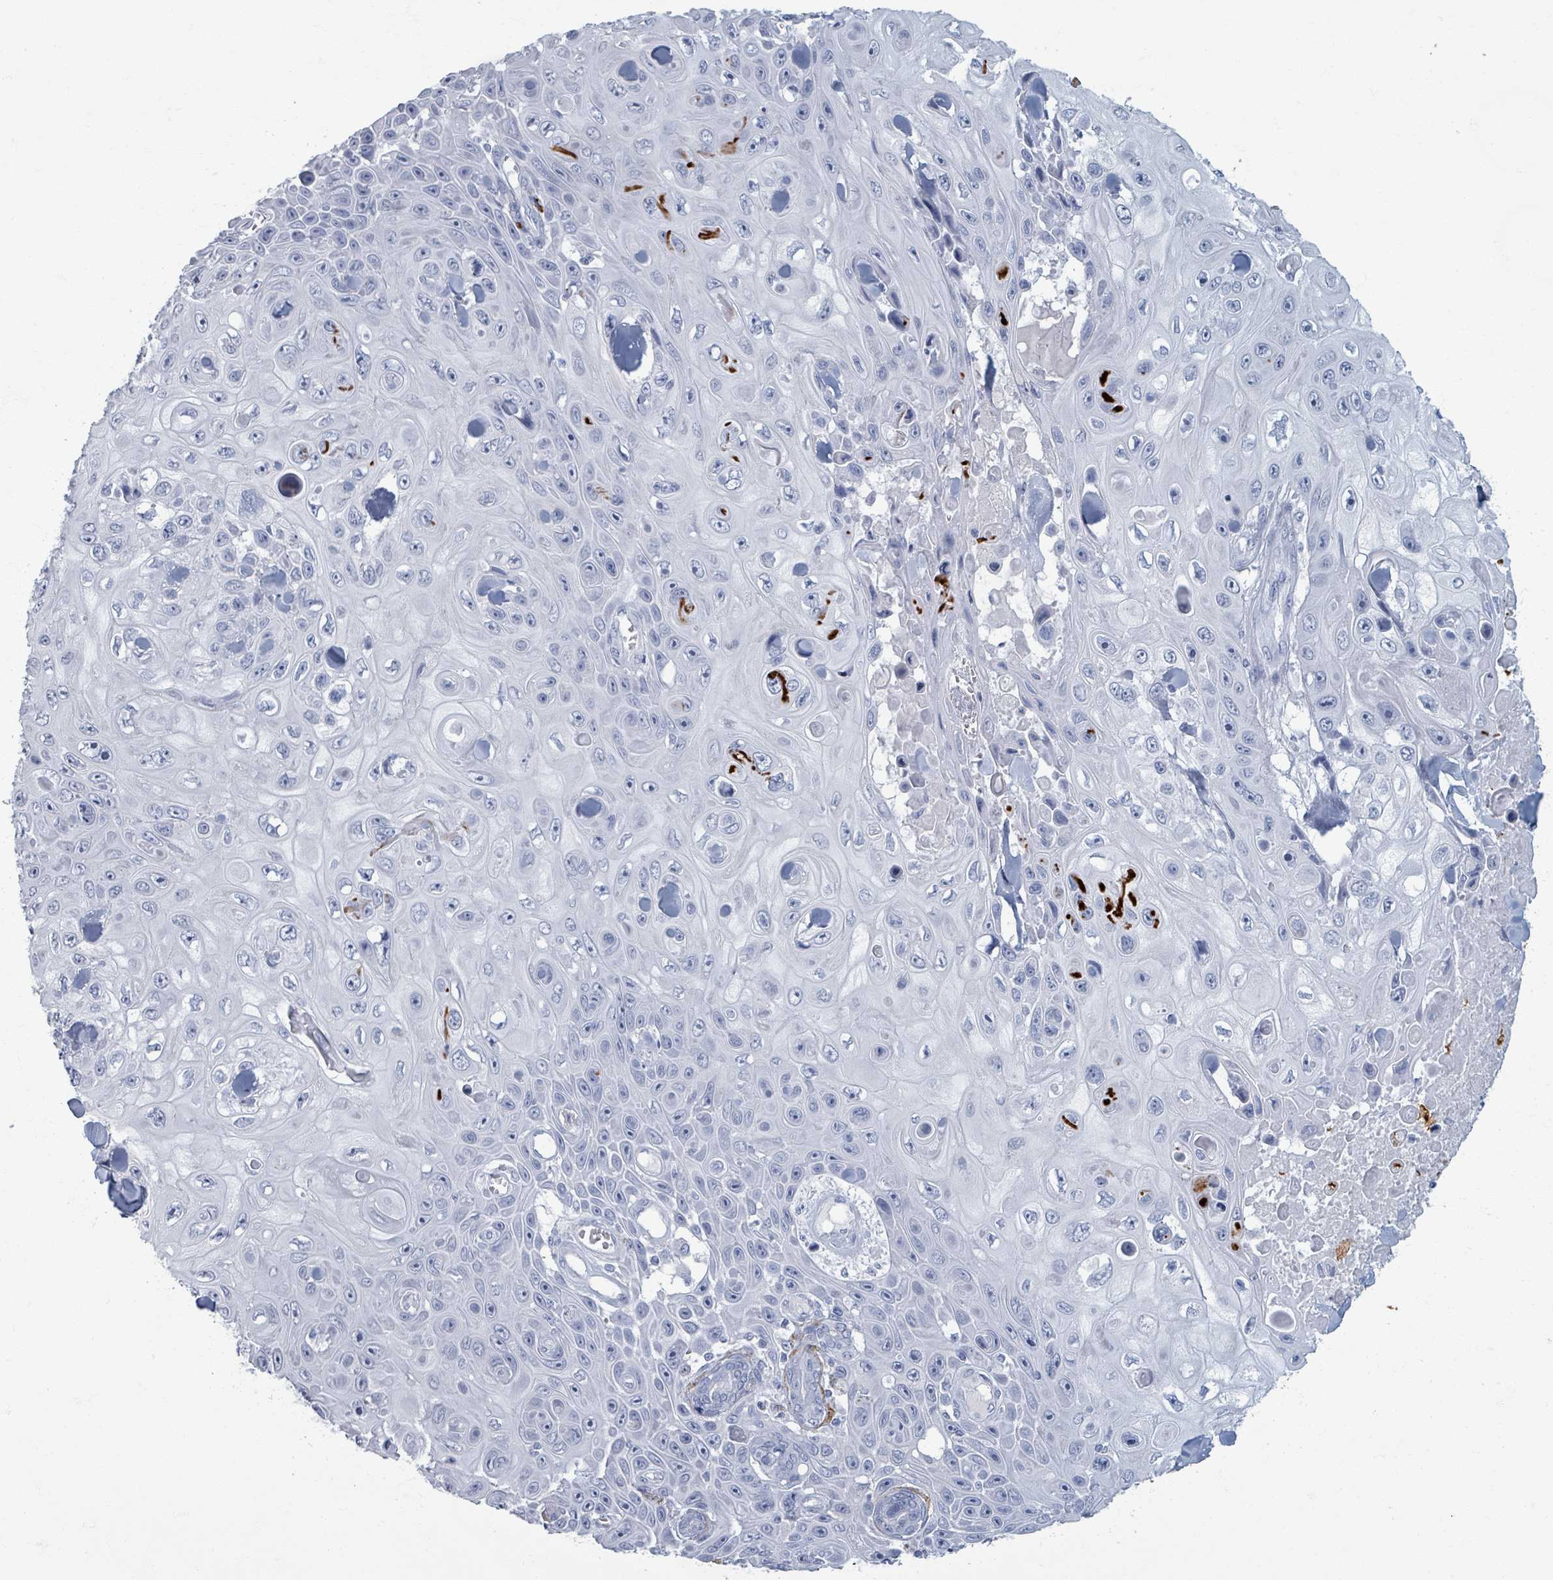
{"staining": {"intensity": "negative", "quantity": "none", "location": "none"}, "tissue": "skin cancer", "cell_type": "Tumor cells", "image_type": "cancer", "snomed": [{"axis": "morphology", "description": "Squamous cell carcinoma, NOS"}, {"axis": "topography", "description": "Skin"}], "caption": "The immunohistochemistry (IHC) photomicrograph has no significant expression in tumor cells of skin squamous cell carcinoma tissue. (DAB immunohistochemistry with hematoxylin counter stain).", "gene": "TAS2R1", "patient": {"sex": "male", "age": 82}}